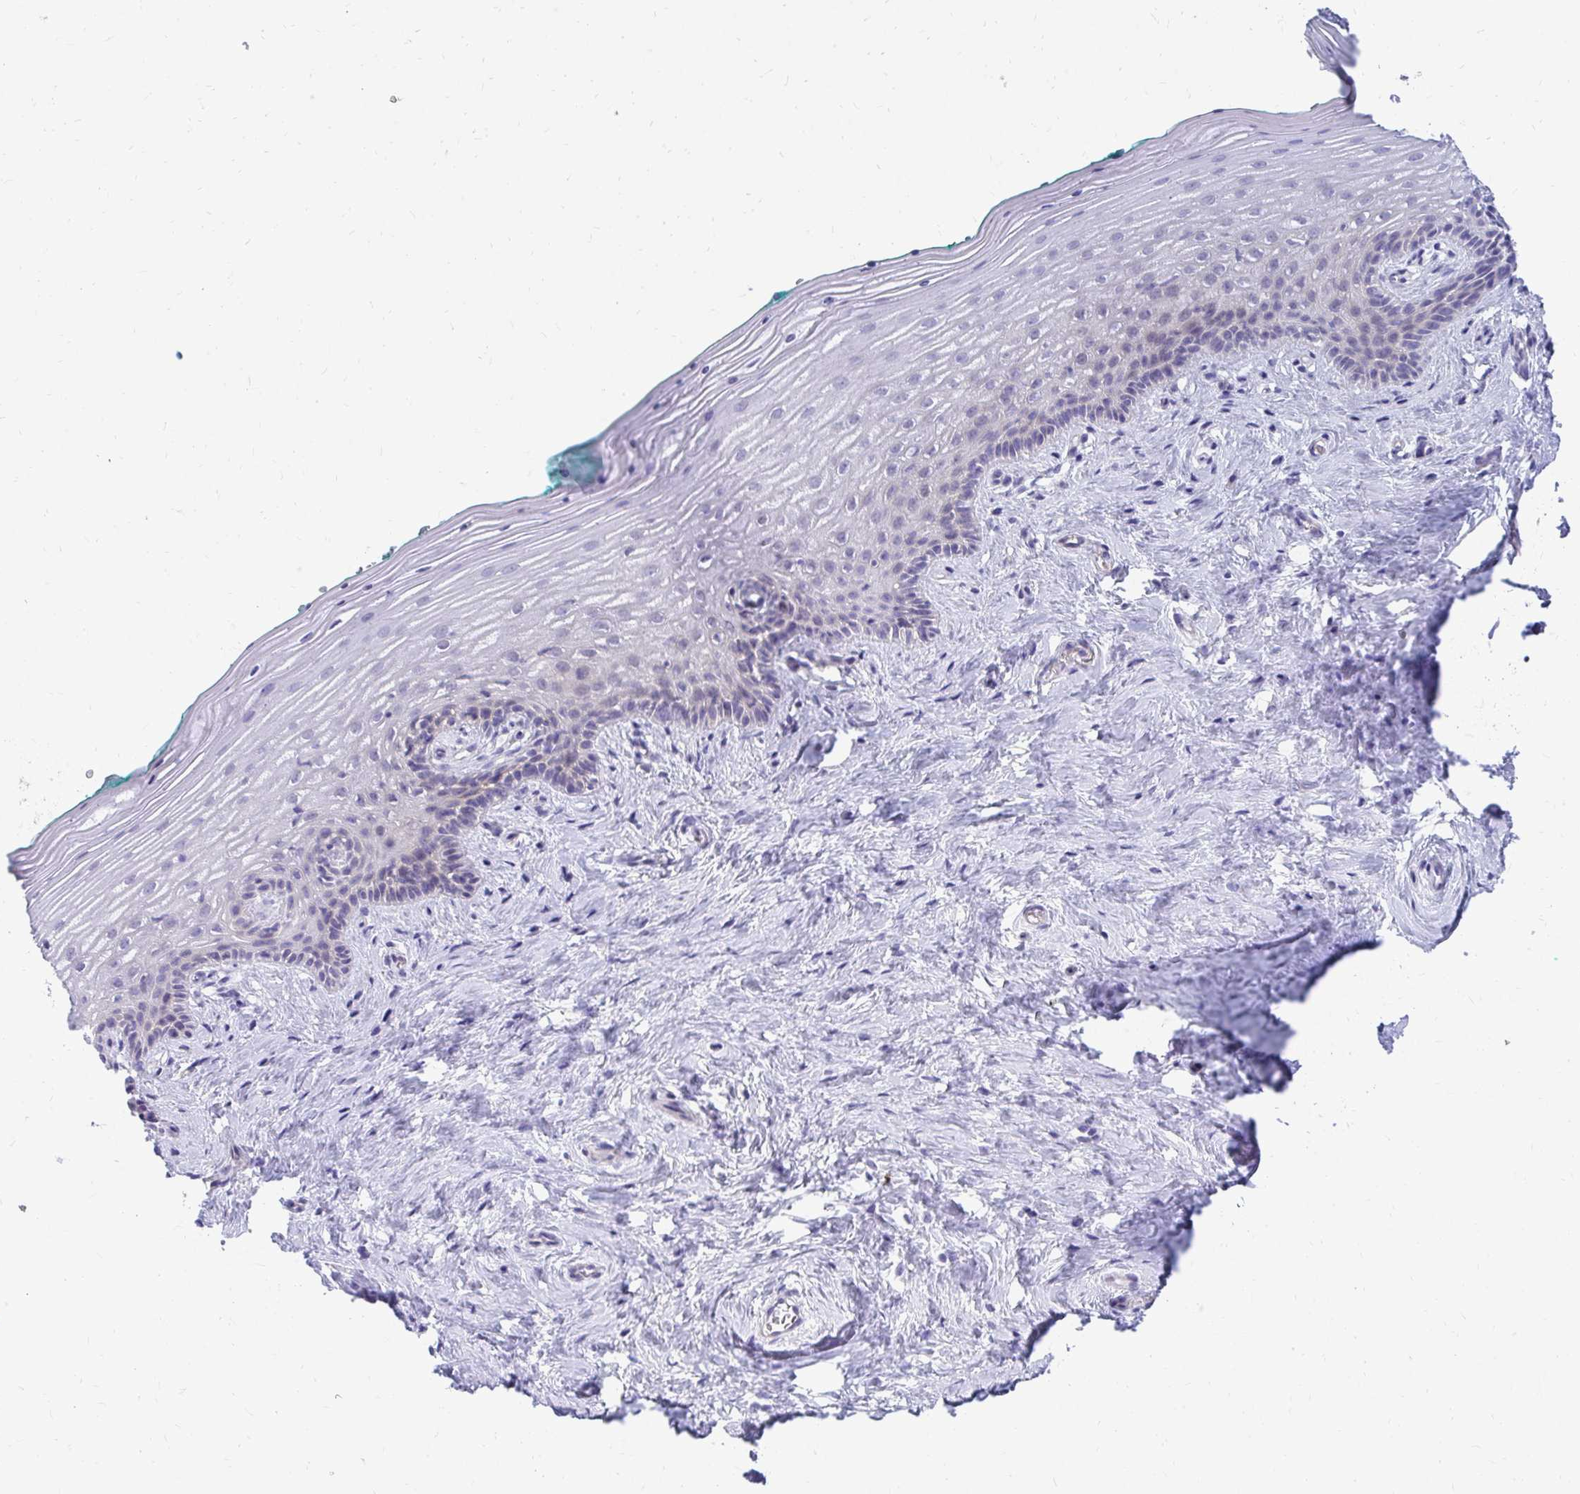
{"staining": {"intensity": "negative", "quantity": "none", "location": "none"}, "tissue": "vagina", "cell_type": "Squamous epithelial cells", "image_type": "normal", "snomed": [{"axis": "morphology", "description": "Normal tissue, NOS"}, {"axis": "topography", "description": "Vagina"}], "caption": "Photomicrograph shows no protein positivity in squamous epithelial cells of unremarkable vagina. The staining was performed using DAB to visualize the protein expression in brown, while the nuclei were stained in blue with hematoxylin (Magnification: 20x).", "gene": "C19orf81", "patient": {"sex": "female", "age": 45}}